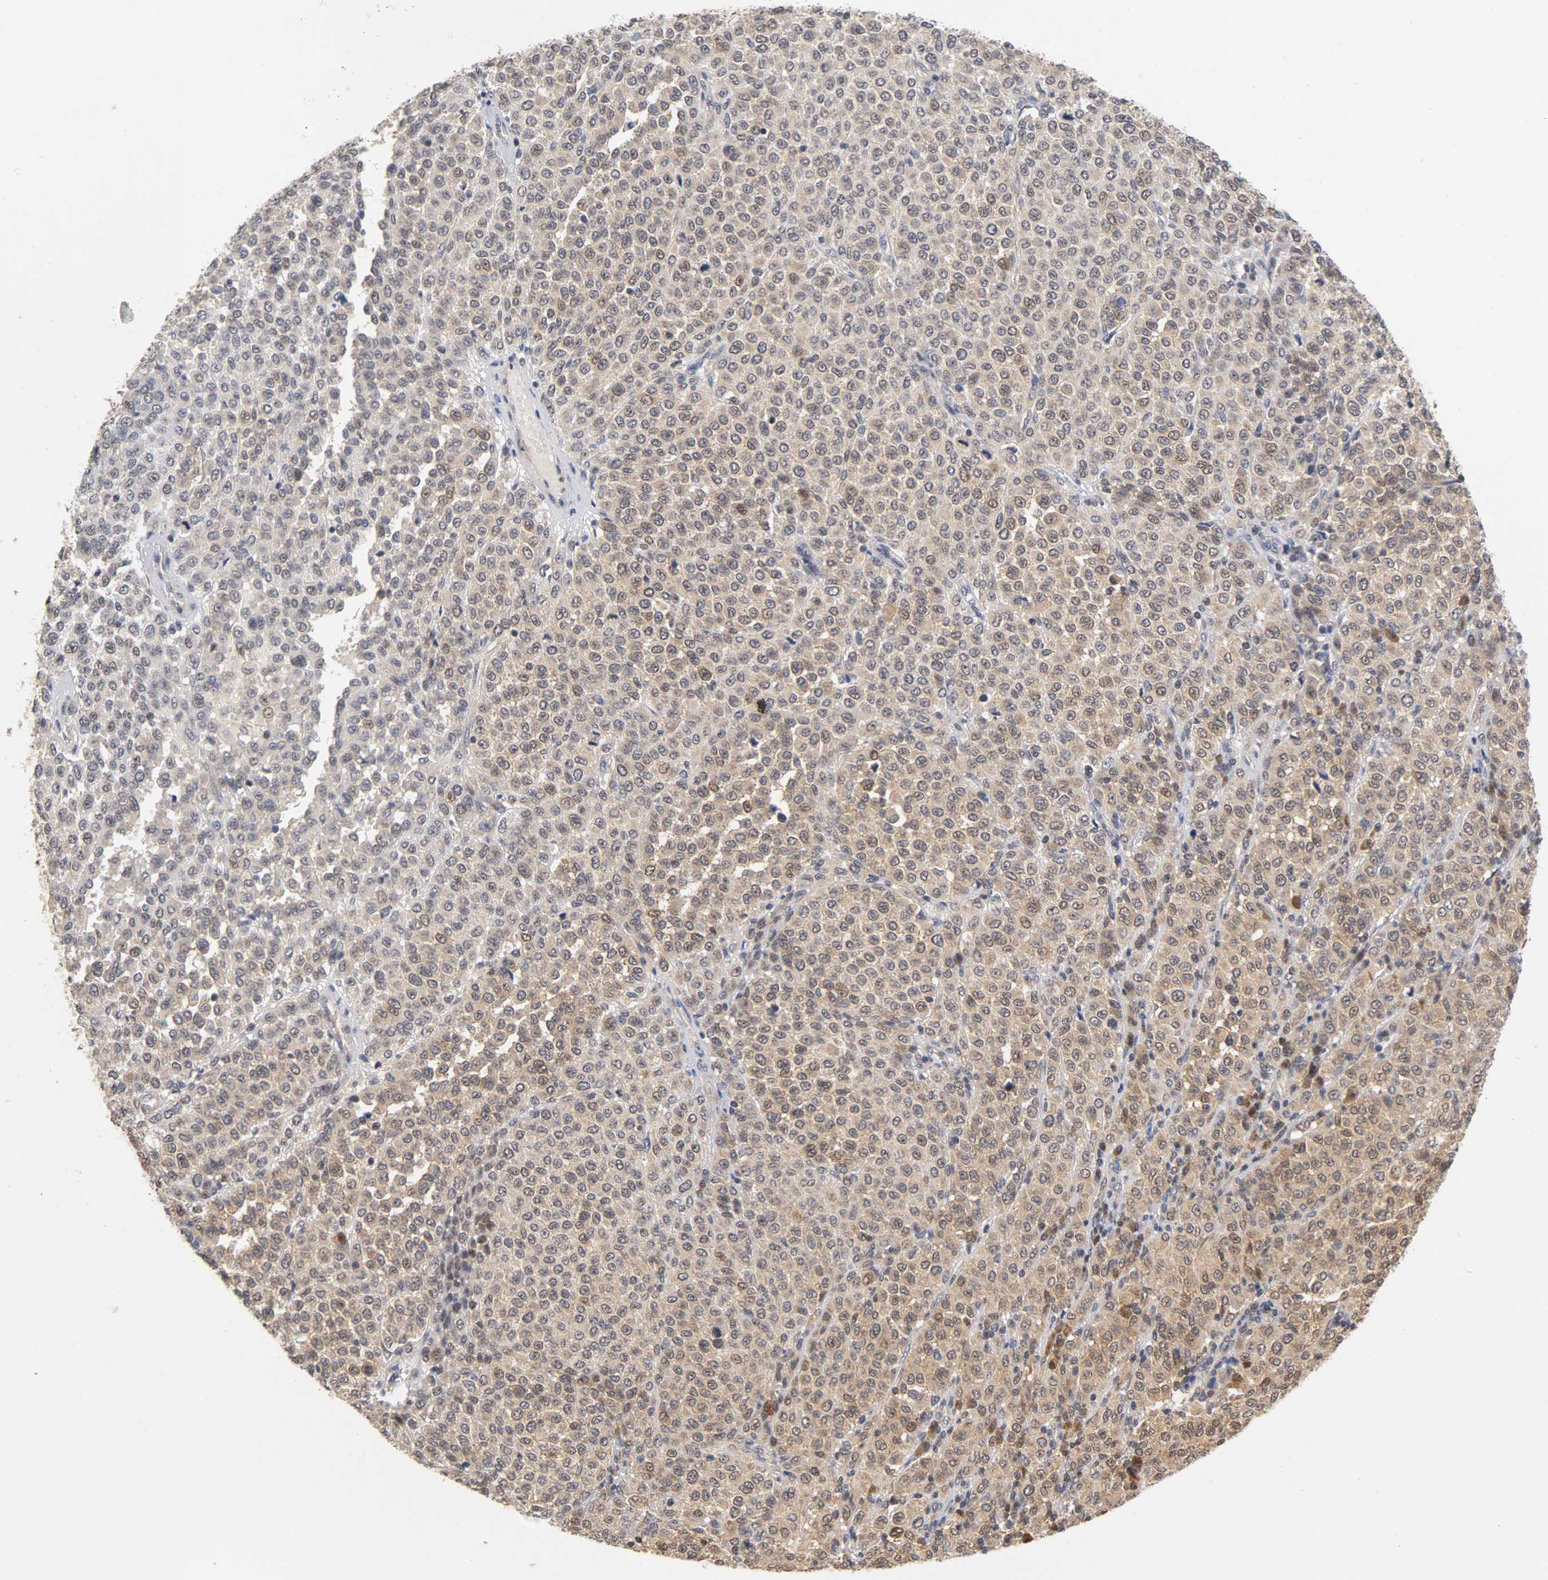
{"staining": {"intensity": "moderate", "quantity": ">75%", "location": "cytoplasmic/membranous,nuclear"}, "tissue": "melanoma", "cell_type": "Tumor cells", "image_type": "cancer", "snomed": [{"axis": "morphology", "description": "Malignant melanoma, Metastatic site"}, {"axis": "topography", "description": "Pancreas"}], "caption": "This micrograph displays IHC staining of human melanoma, with medium moderate cytoplasmic/membranous and nuclear positivity in about >75% of tumor cells.", "gene": "UBE2M", "patient": {"sex": "female", "age": 30}}